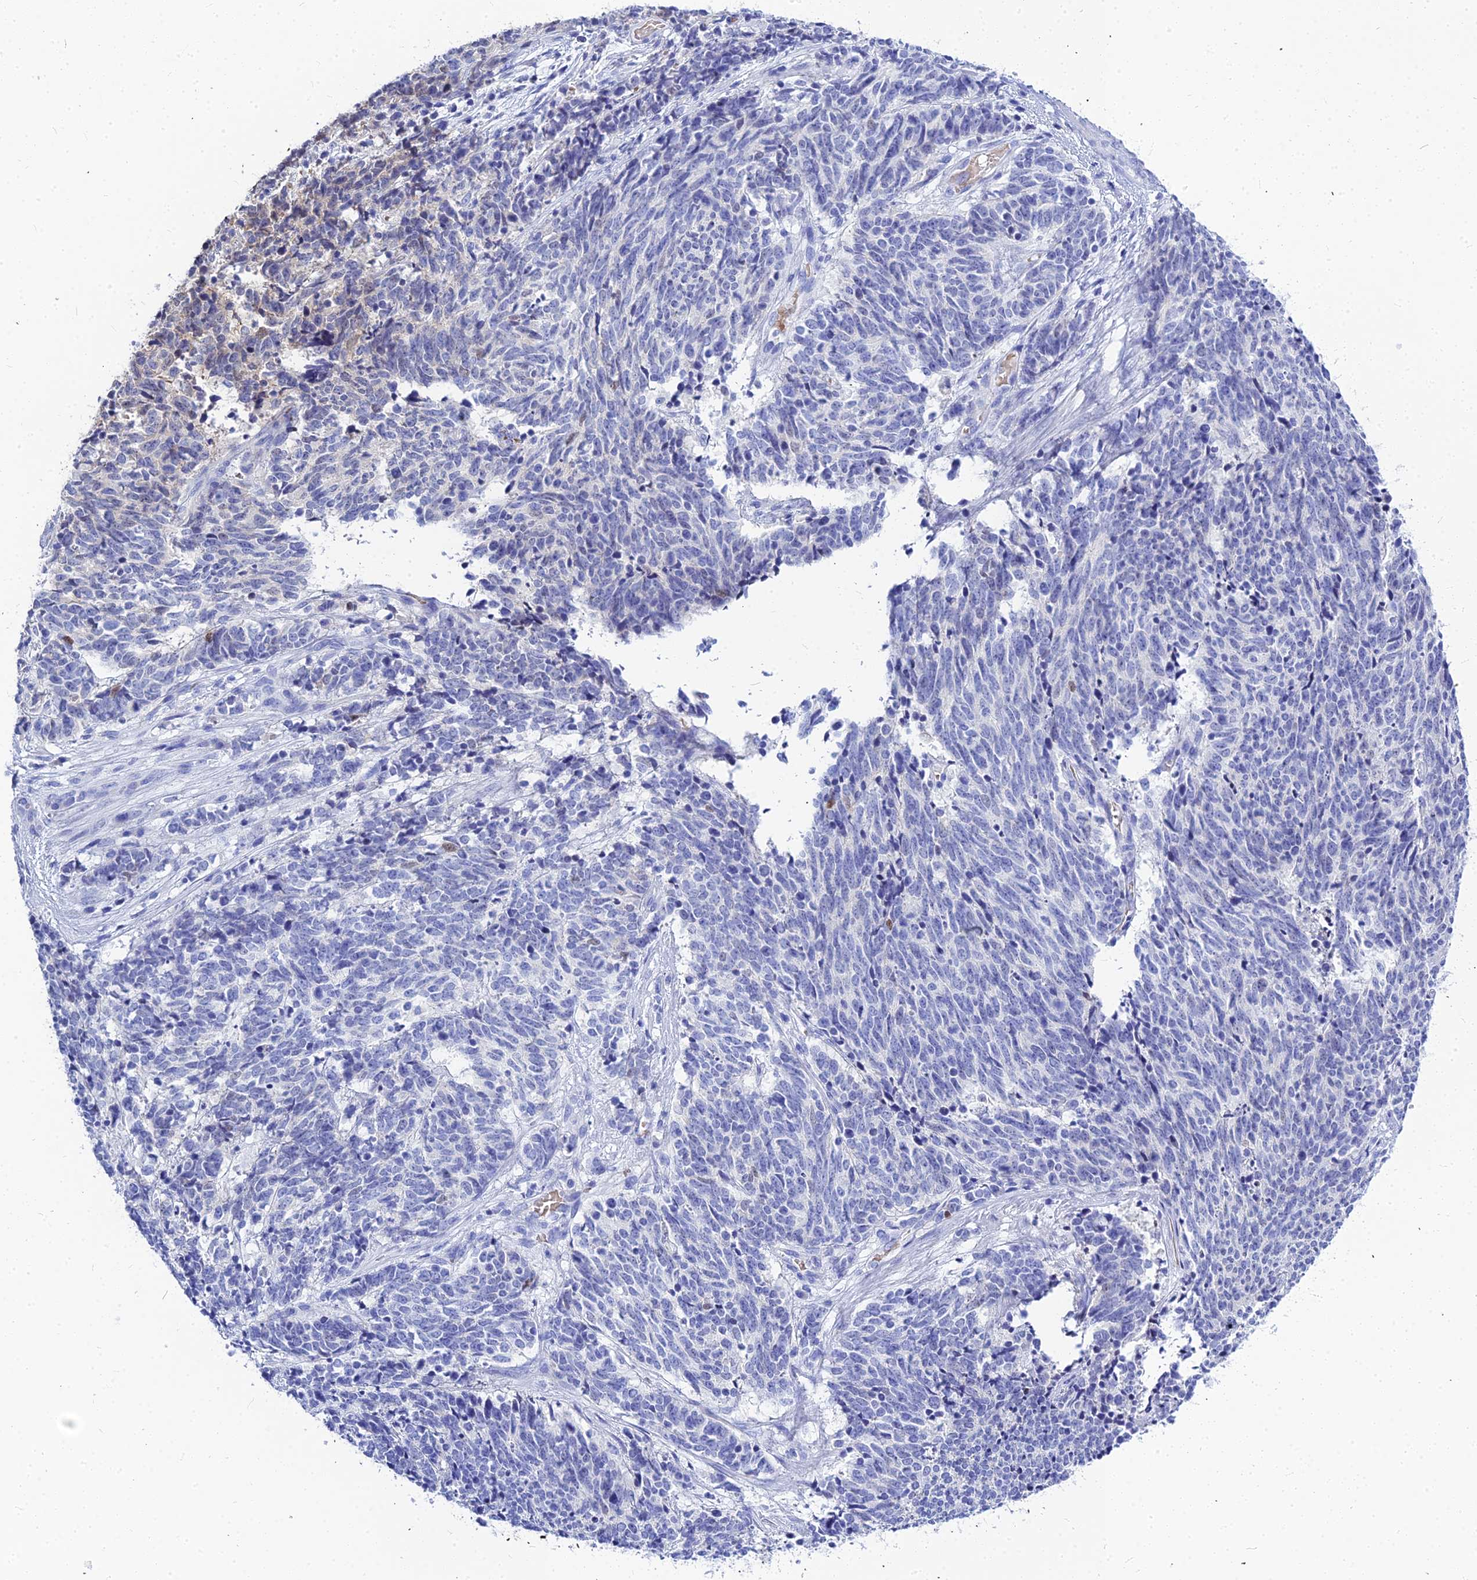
{"staining": {"intensity": "weak", "quantity": "<25%", "location": "cytoplasmic/membranous"}, "tissue": "cervical cancer", "cell_type": "Tumor cells", "image_type": "cancer", "snomed": [{"axis": "morphology", "description": "Squamous cell carcinoma, NOS"}, {"axis": "topography", "description": "Cervix"}], "caption": "Immunohistochemistry image of neoplastic tissue: cervical squamous cell carcinoma stained with DAB exhibits no significant protein expression in tumor cells.", "gene": "DMRTA1", "patient": {"sex": "female", "age": 29}}